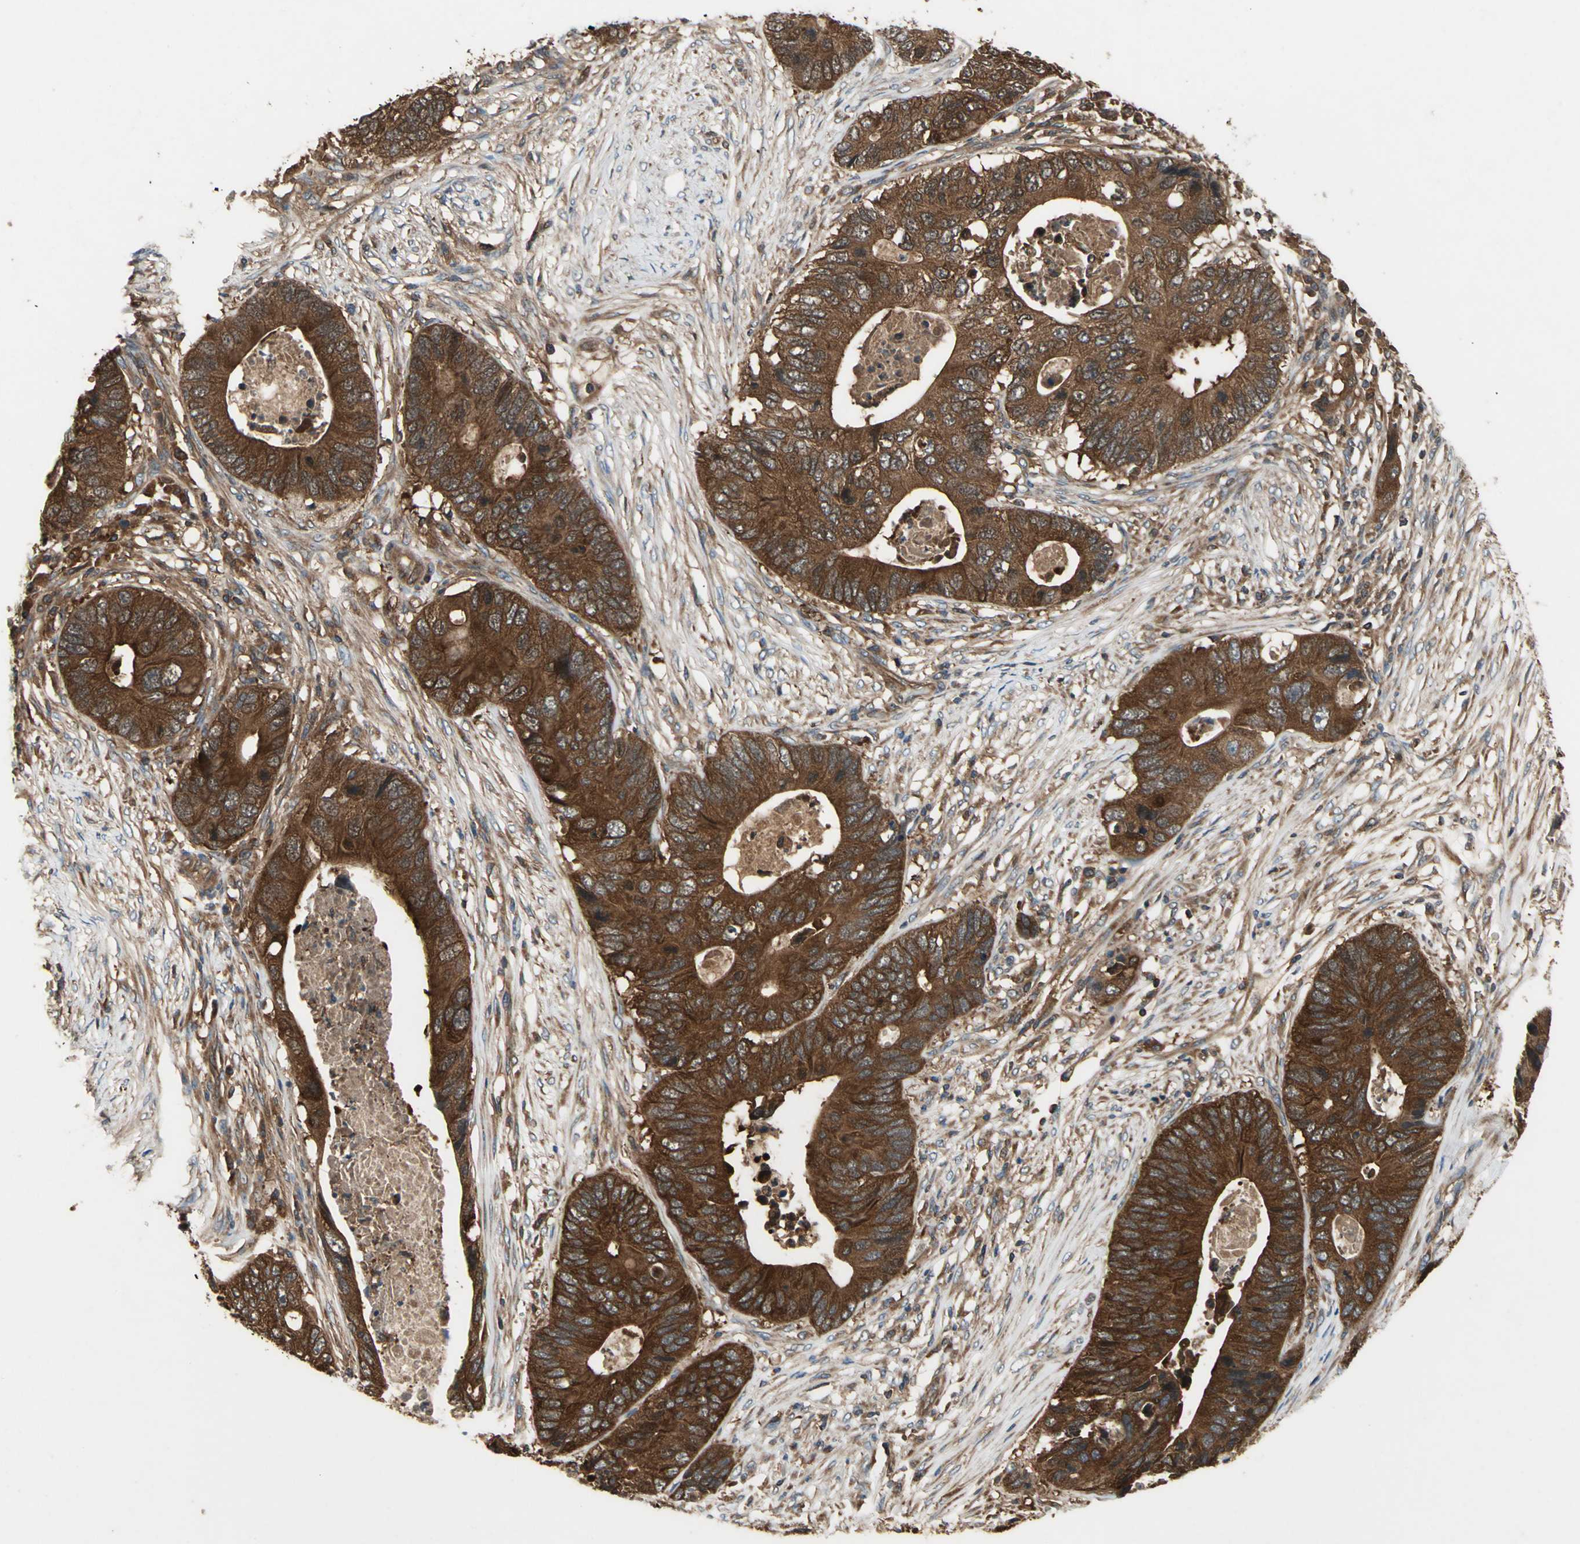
{"staining": {"intensity": "strong", "quantity": ">75%", "location": "cytoplasmic/membranous"}, "tissue": "colorectal cancer", "cell_type": "Tumor cells", "image_type": "cancer", "snomed": [{"axis": "morphology", "description": "Adenocarcinoma, NOS"}, {"axis": "topography", "description": "Colon"}], "caption": "This micrograph demonstrates immunohistochemistry staining of human colorectal adenocarcinoma, with high strong cytoplasmic/membranous expression in about >75% of tumor cells.", "gene": "CAPN1", "patient": {"sex": "male", "age": 71}}